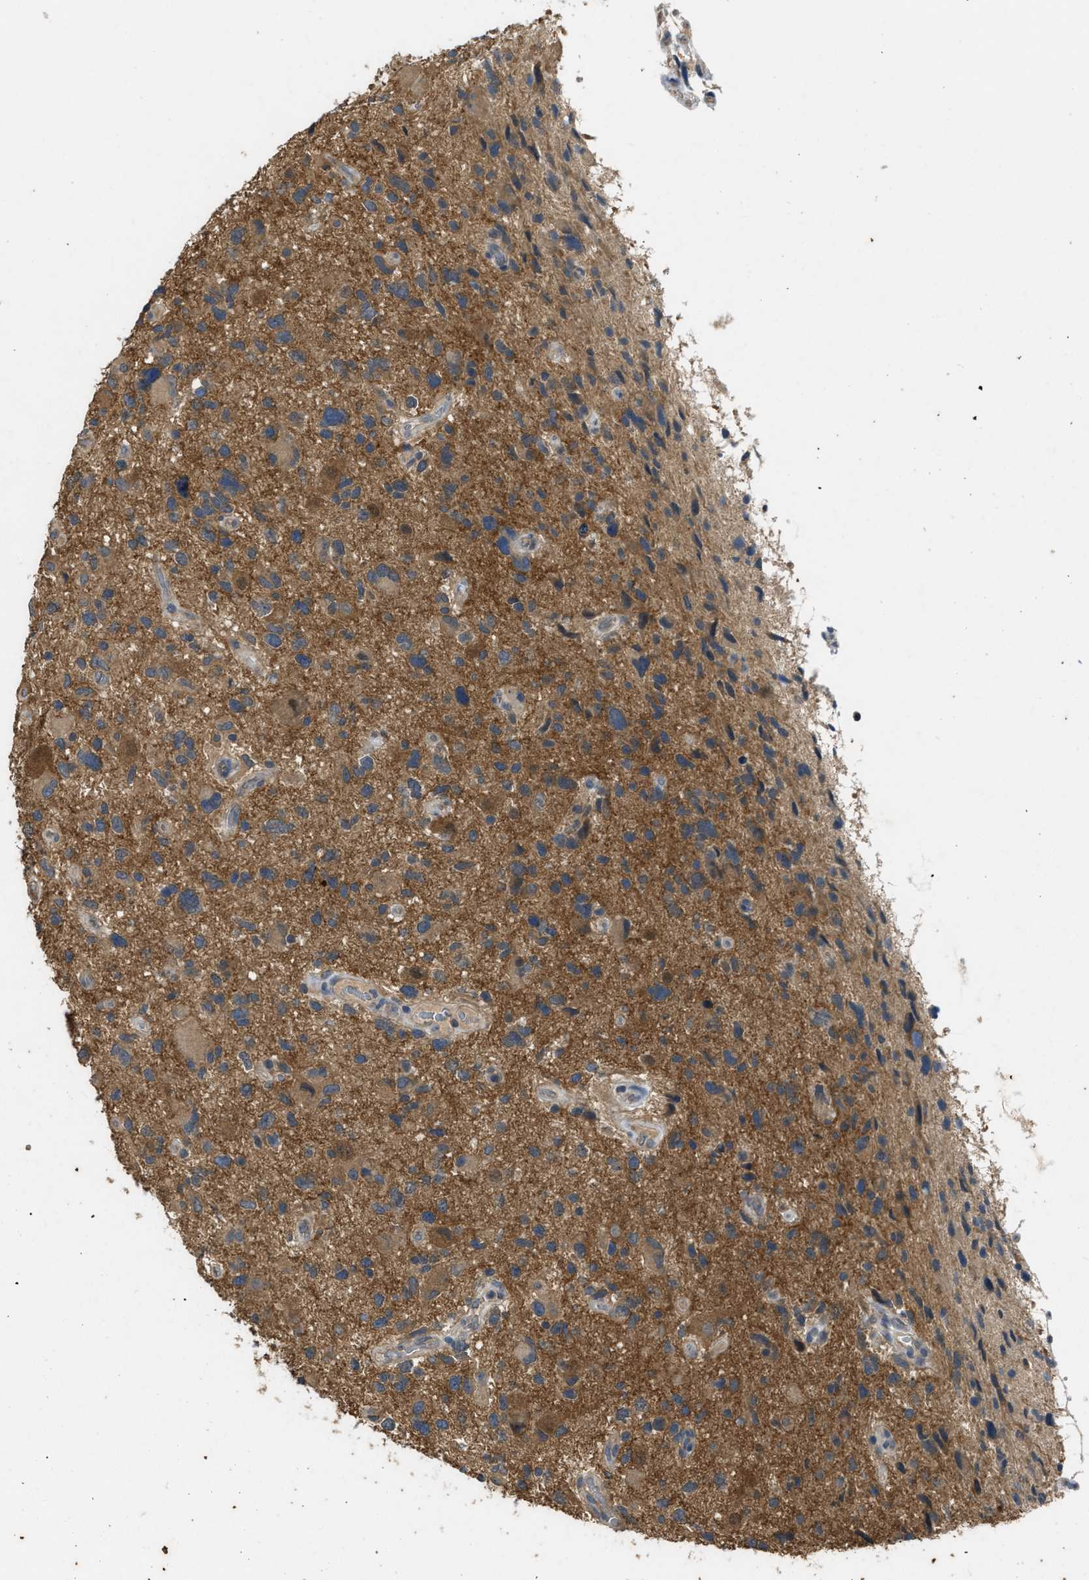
{"staining": {"intensity": "moderate", "quantity": ">75%", "location": "cytoplasmic/membranous"}, "tissue": "glioma", "cell_type": "Tumor cells", "image_type": "cancer", "snomed": [{"axis": "morphology", "description": "Glioma, malignant, High grade"}, {"axis": "topography", "description": "Brain"}], "caption": "High-grade glioma (malignant) stained with immunohistochemistry (IHC) exhibits moderate cytoplasmic/membranous positivity in approximately >75% of tumor cells. Using DAB (3,3'-diaminobenzidine) (brown) and hematoxylin (blue) stains, captured at high magnification using brightfield microscopy.", "gene": "PPP3CA", "patient": {"sex": "male", "age": 33}}